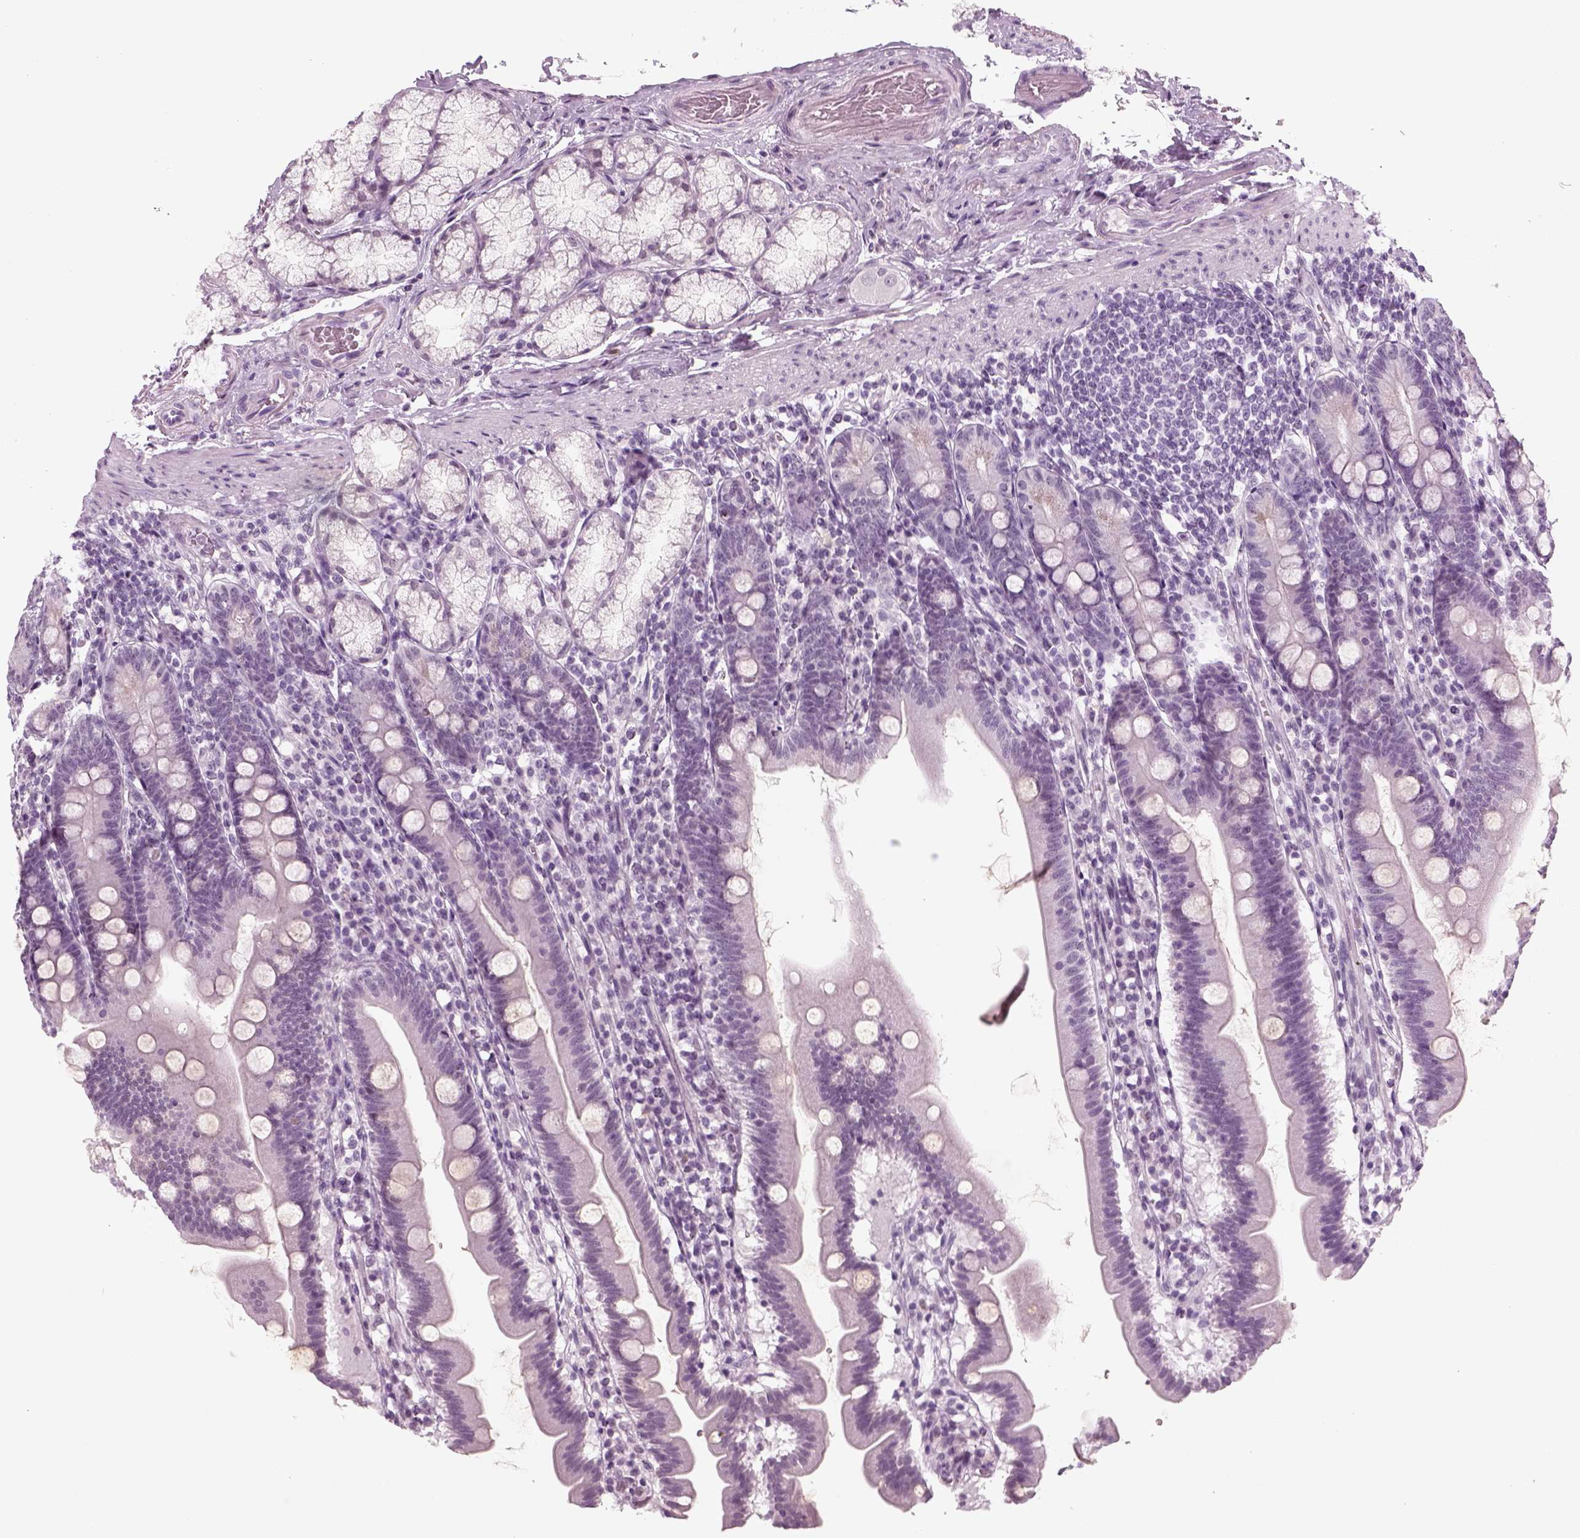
{"staining": {"intensity": "negative", "quantity": "none", "location": "none"}, "tissue": "duodenum", "cell_type": "Glandular cells", "image_type": "normal", "snomed": [{"axis": "morphology", "description": "Normal tissue, NOS"}, {"axis": "topography", "description": "Duodenum"}], "caption": "This is an IHC photomicrograph of unremarkable human duodenum. There is no staining in glandular cells.", "gene": "KRT75", "patient": {"sex": "female", "age": 67}}